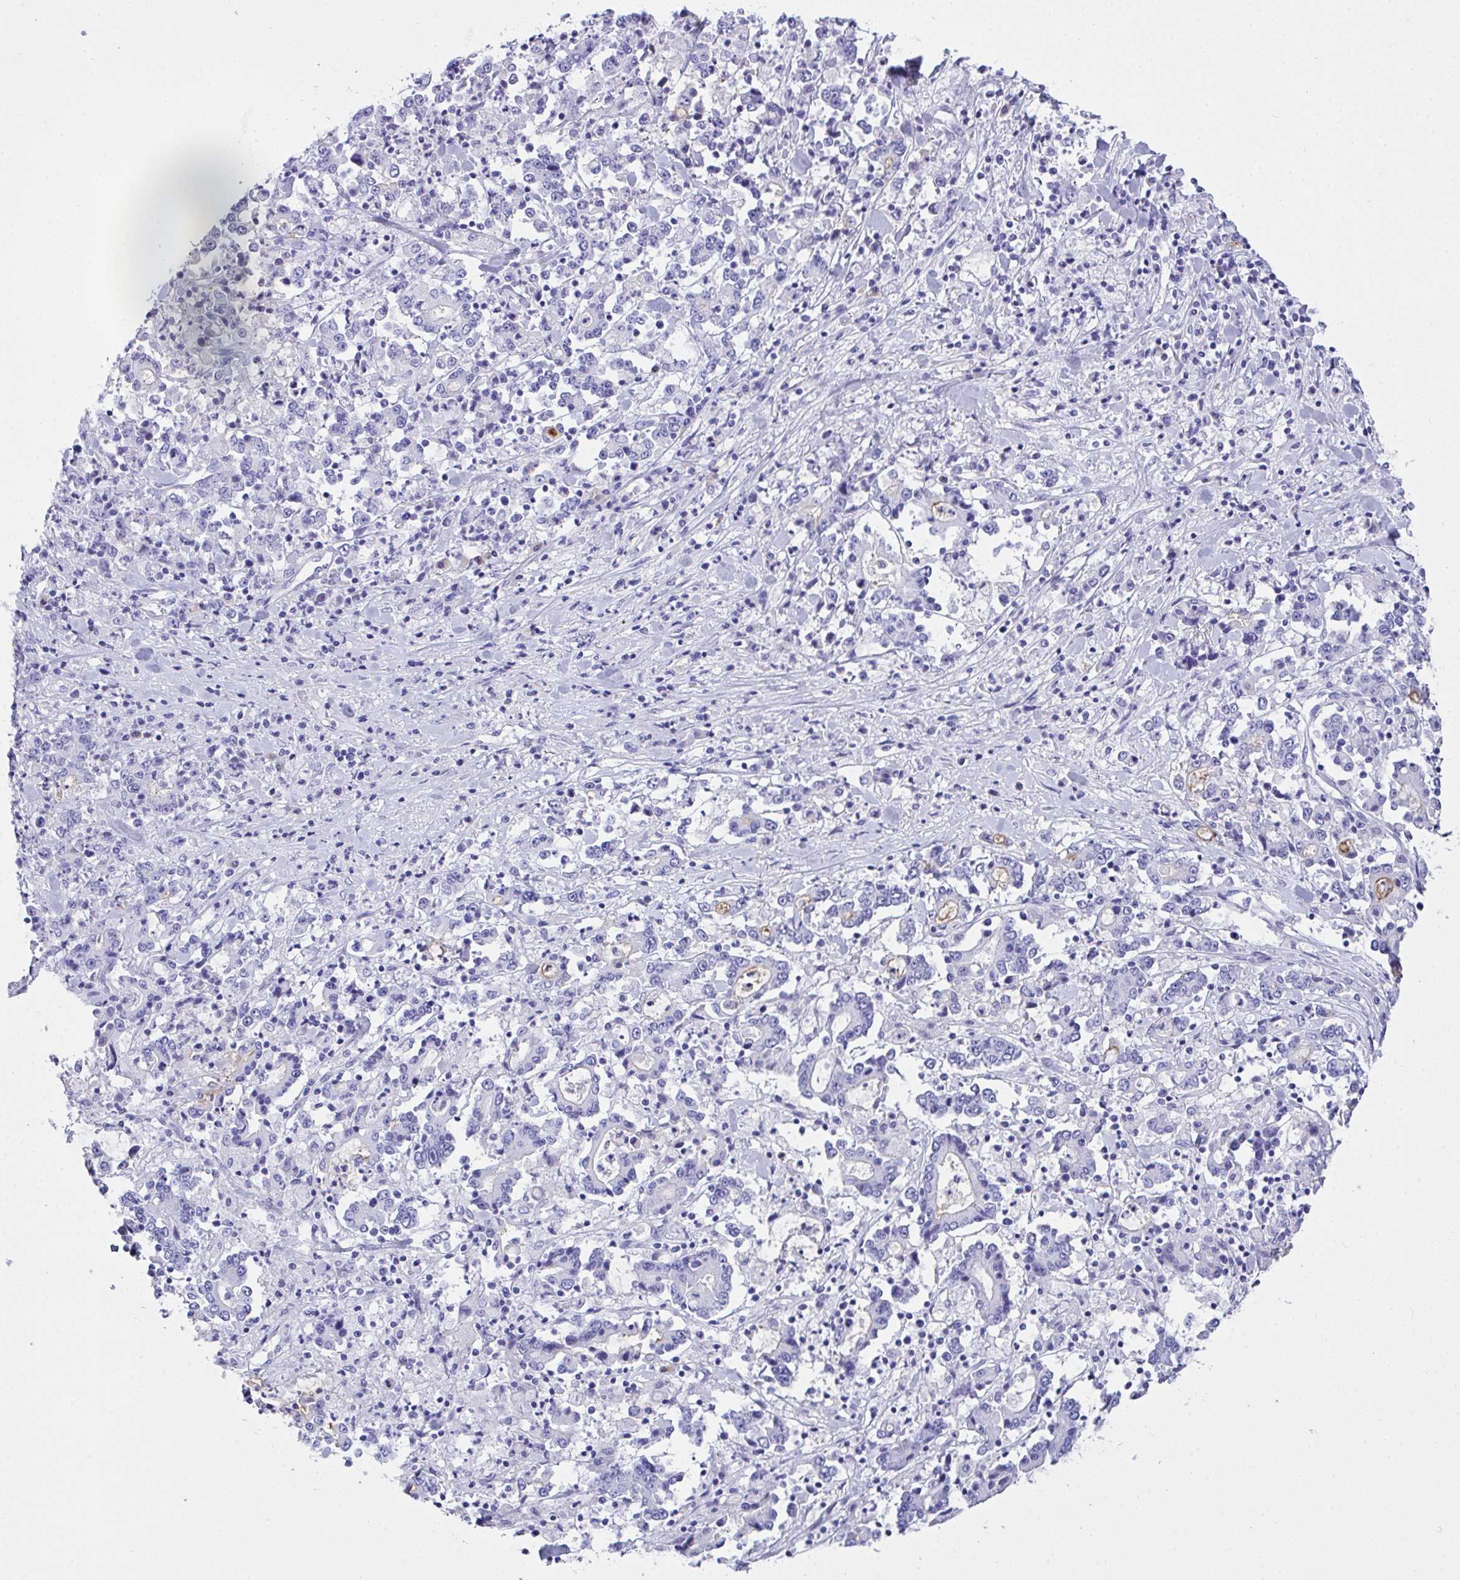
{"staining": {"intensity": "negative", "quantity": "none", "location": "none"}, "tissue": "stomach cancer", "cell_type": "Tumor cells", "image_type": "cancer", "snomed": [{"axis": "morphology", "description": "Adenocarcinoma, NOS"}, {"axis": "topography", "description": "Stomach, upper"}], "caption": "This micrograph is of stomach adenocarcinoma stained with immunohistochemistry to label a protein in brown with the nuclei are counter-stained blue. There is no expression in tumor cells.", "gene": "AKR1D1", "patient": {"sex": "male", "age": 68}}